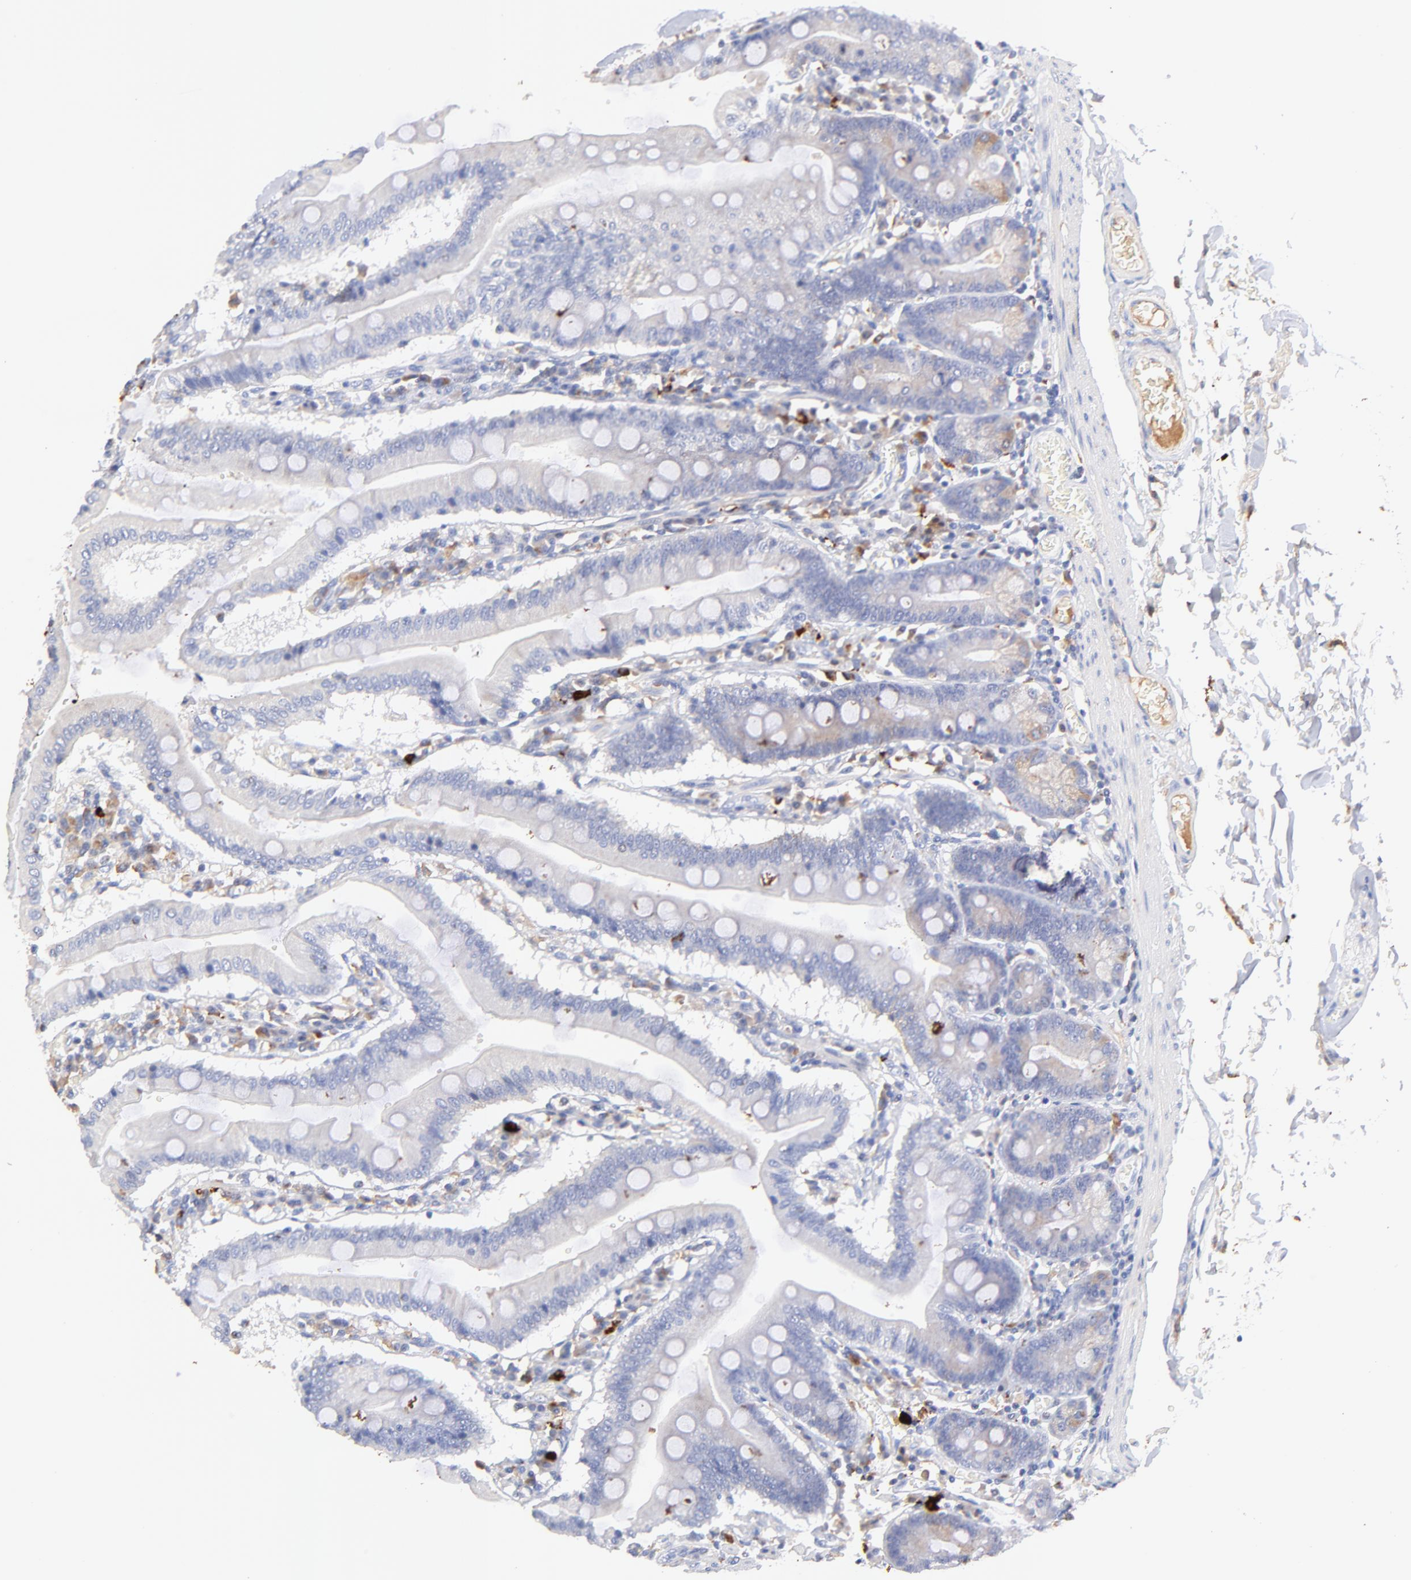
{"staining": {"intensity": "weak", "quantity": "<25%", "location": "cytoplasmic/membranous"}, "tissue": "small intestine", "cell_type": "Glandular cells", "image_type": "normal", "snomed": [{"axis": "morphology", "description": "Normal tissue, NOS"}, {"axis": "topography", "description": "Small intestine"}], "caption": "An IHC image of normal small intestine is shown. There is no staining in glandular cells of small intestine. The staining is performed using DAB (3,3'-diaminobenzidine) brown chromogen with nuclei counter-stained in using hematoxylin.", "gene": "IGLV7", "patient": {"sex": "male", "age": 71}}